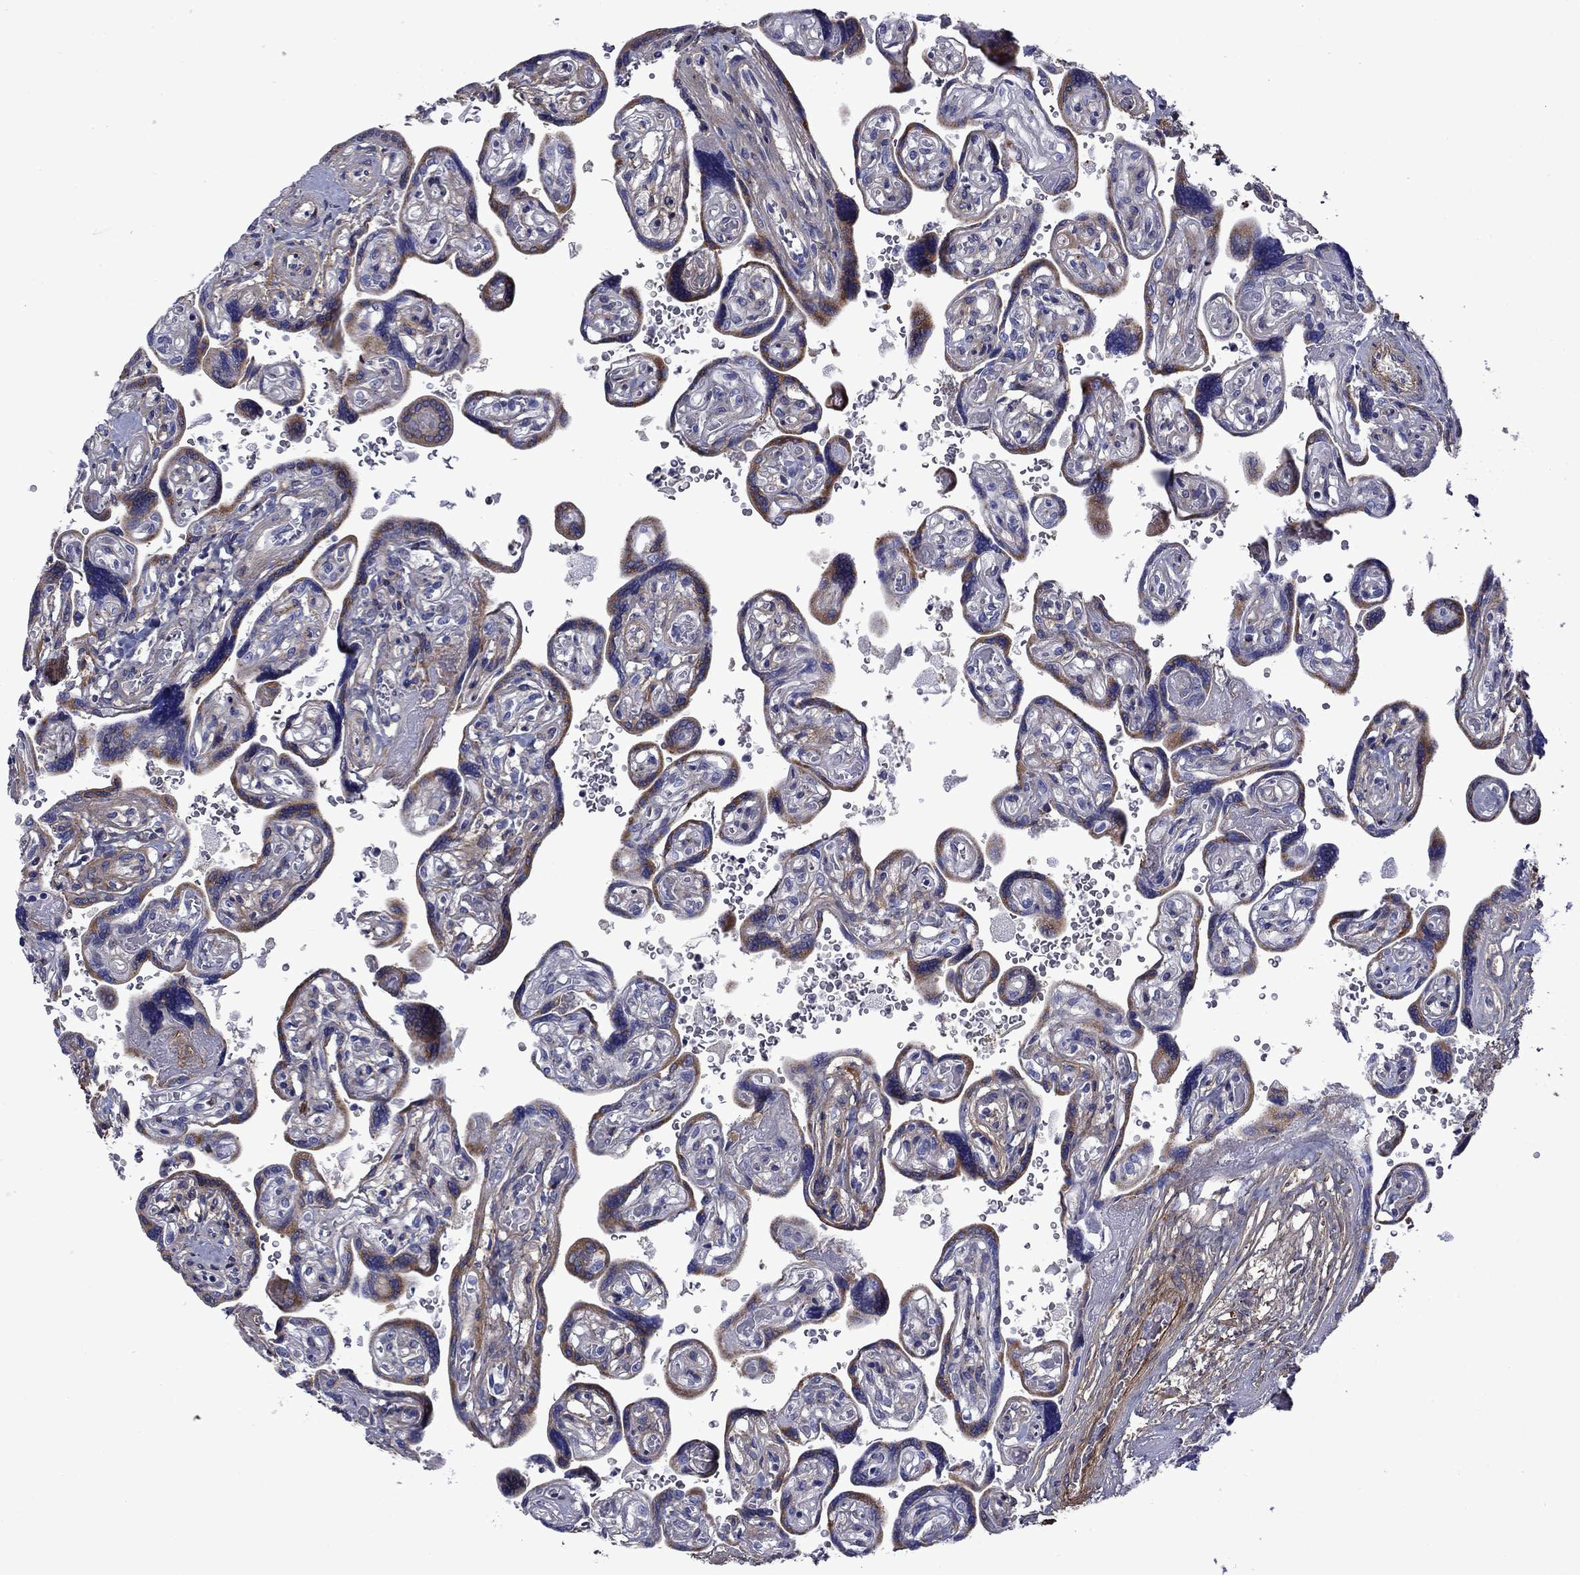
{"staining": {"intensity": "moderate", "quantity": "<25%", "location": "cytoplasmic/membranous"}, "tissue": "placenta", "cell_type": "Decidual cells", "image_type": "normal", "snomed": [{"axis": "morphology", "description": "Normal tissue, NOS"}, {"axis": "topography", "description": "Placenta"}], "caption": "The immunohistochemical stain highlights moderate cytoplasmic/membranous staining in decidual cells of benign placenta.", "gene": "HSPG2", "patient": {"sex": "female", "age": 32}}